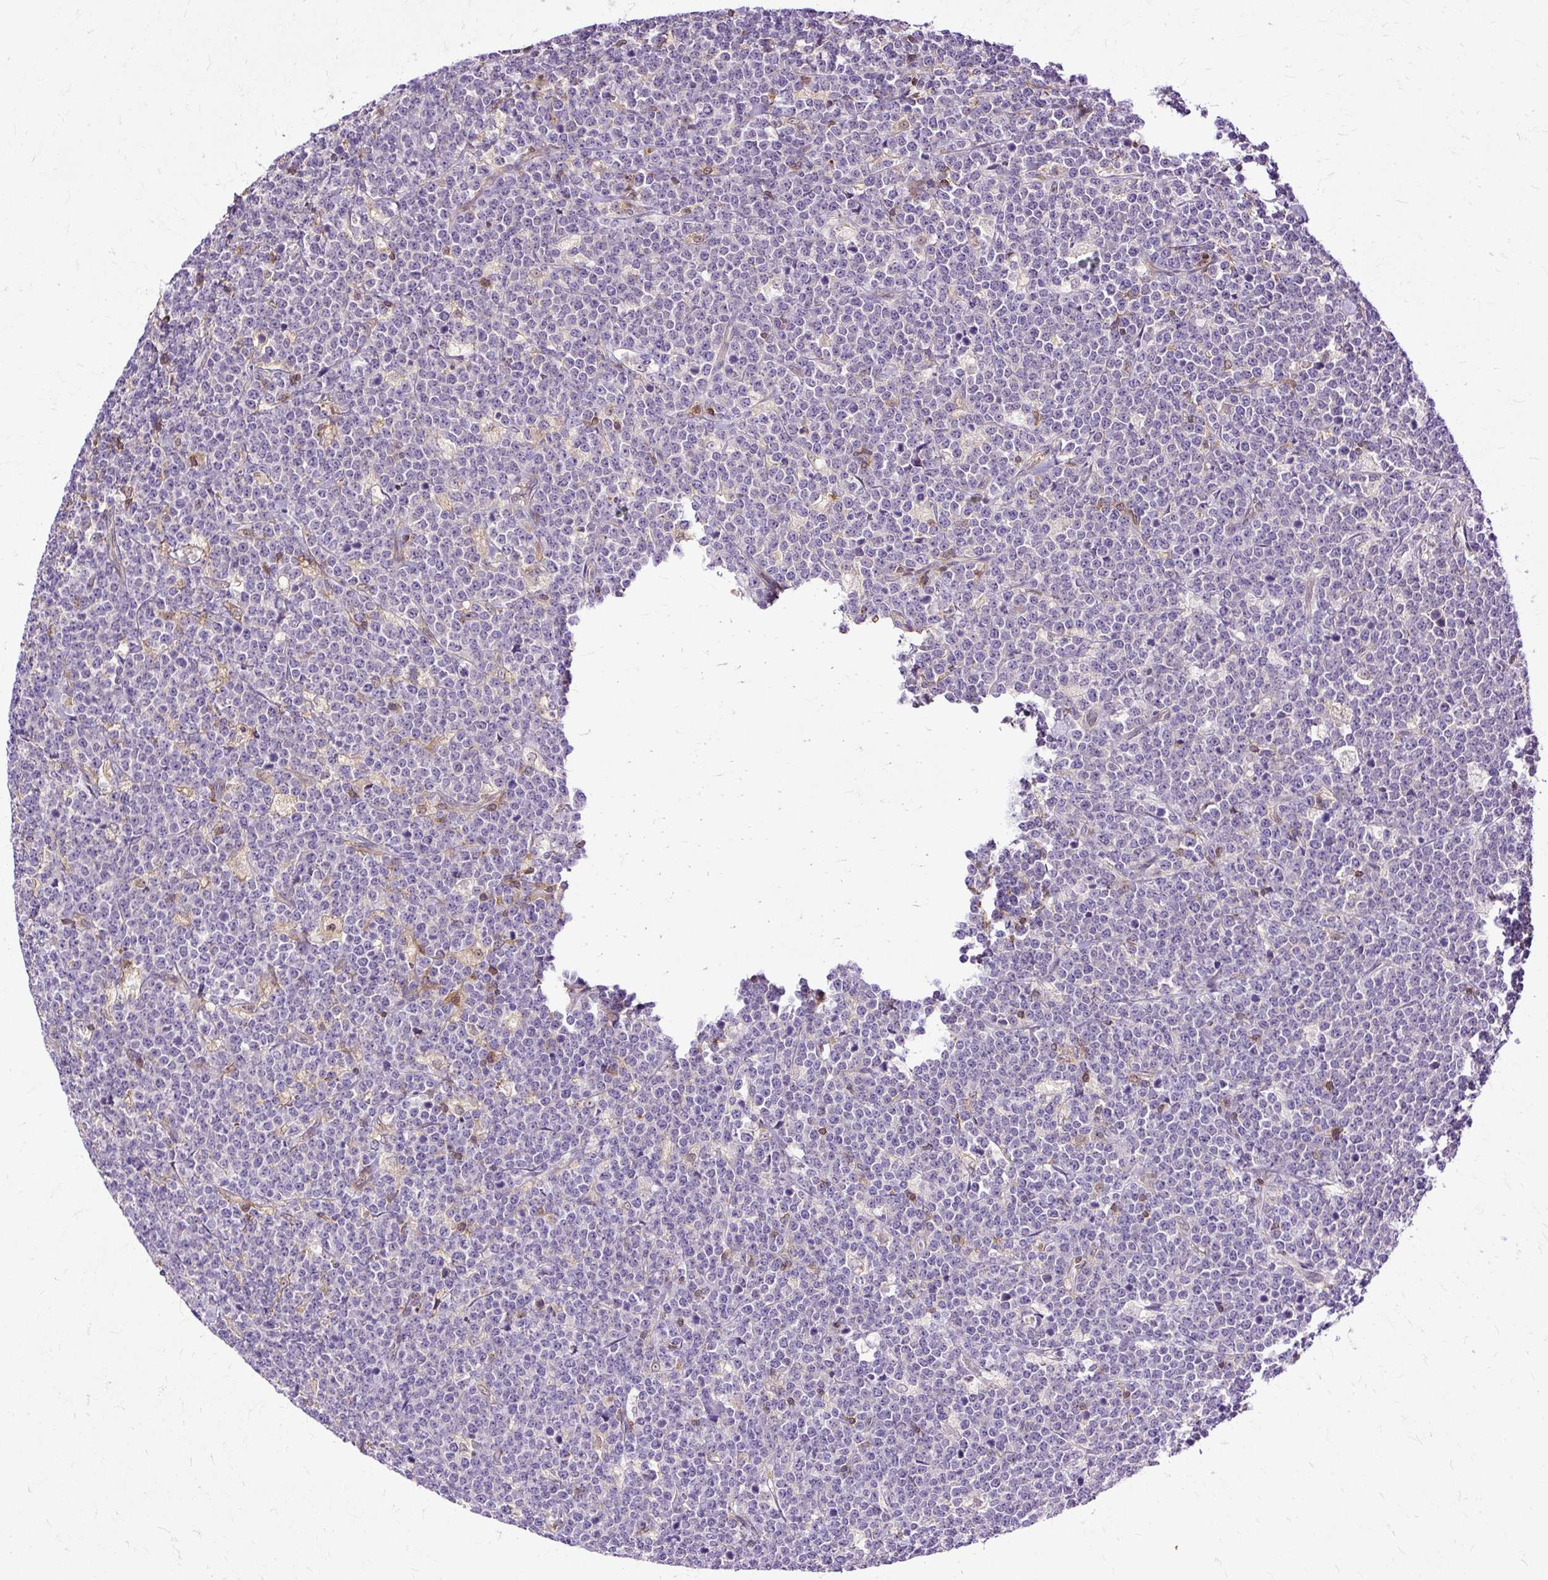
{"staining": {"intensity": "negative", "quantity": "none", "location": "none"}, "tissue": "lymphoma", "cell_type": "Tumor cells", "image_type": "cancer", "snomed": [{"axis": "morphology", "description": "Malignant lymphoma, non-Hodgkin's type, High grade"}, {"axis": "topography", "description": "Small intestine"}, {"axis": "topography", "description": "Colon"}], "caption": "Immunohistochemistry image of neoplastic tissue: malignant lymphoma, non-Hodgkin's type (high-grade) stained with DAB exhibits no significant protein staining in tumor cells.", "gene": "TWF2", "patient": {"sex": "male", "age": 8}}